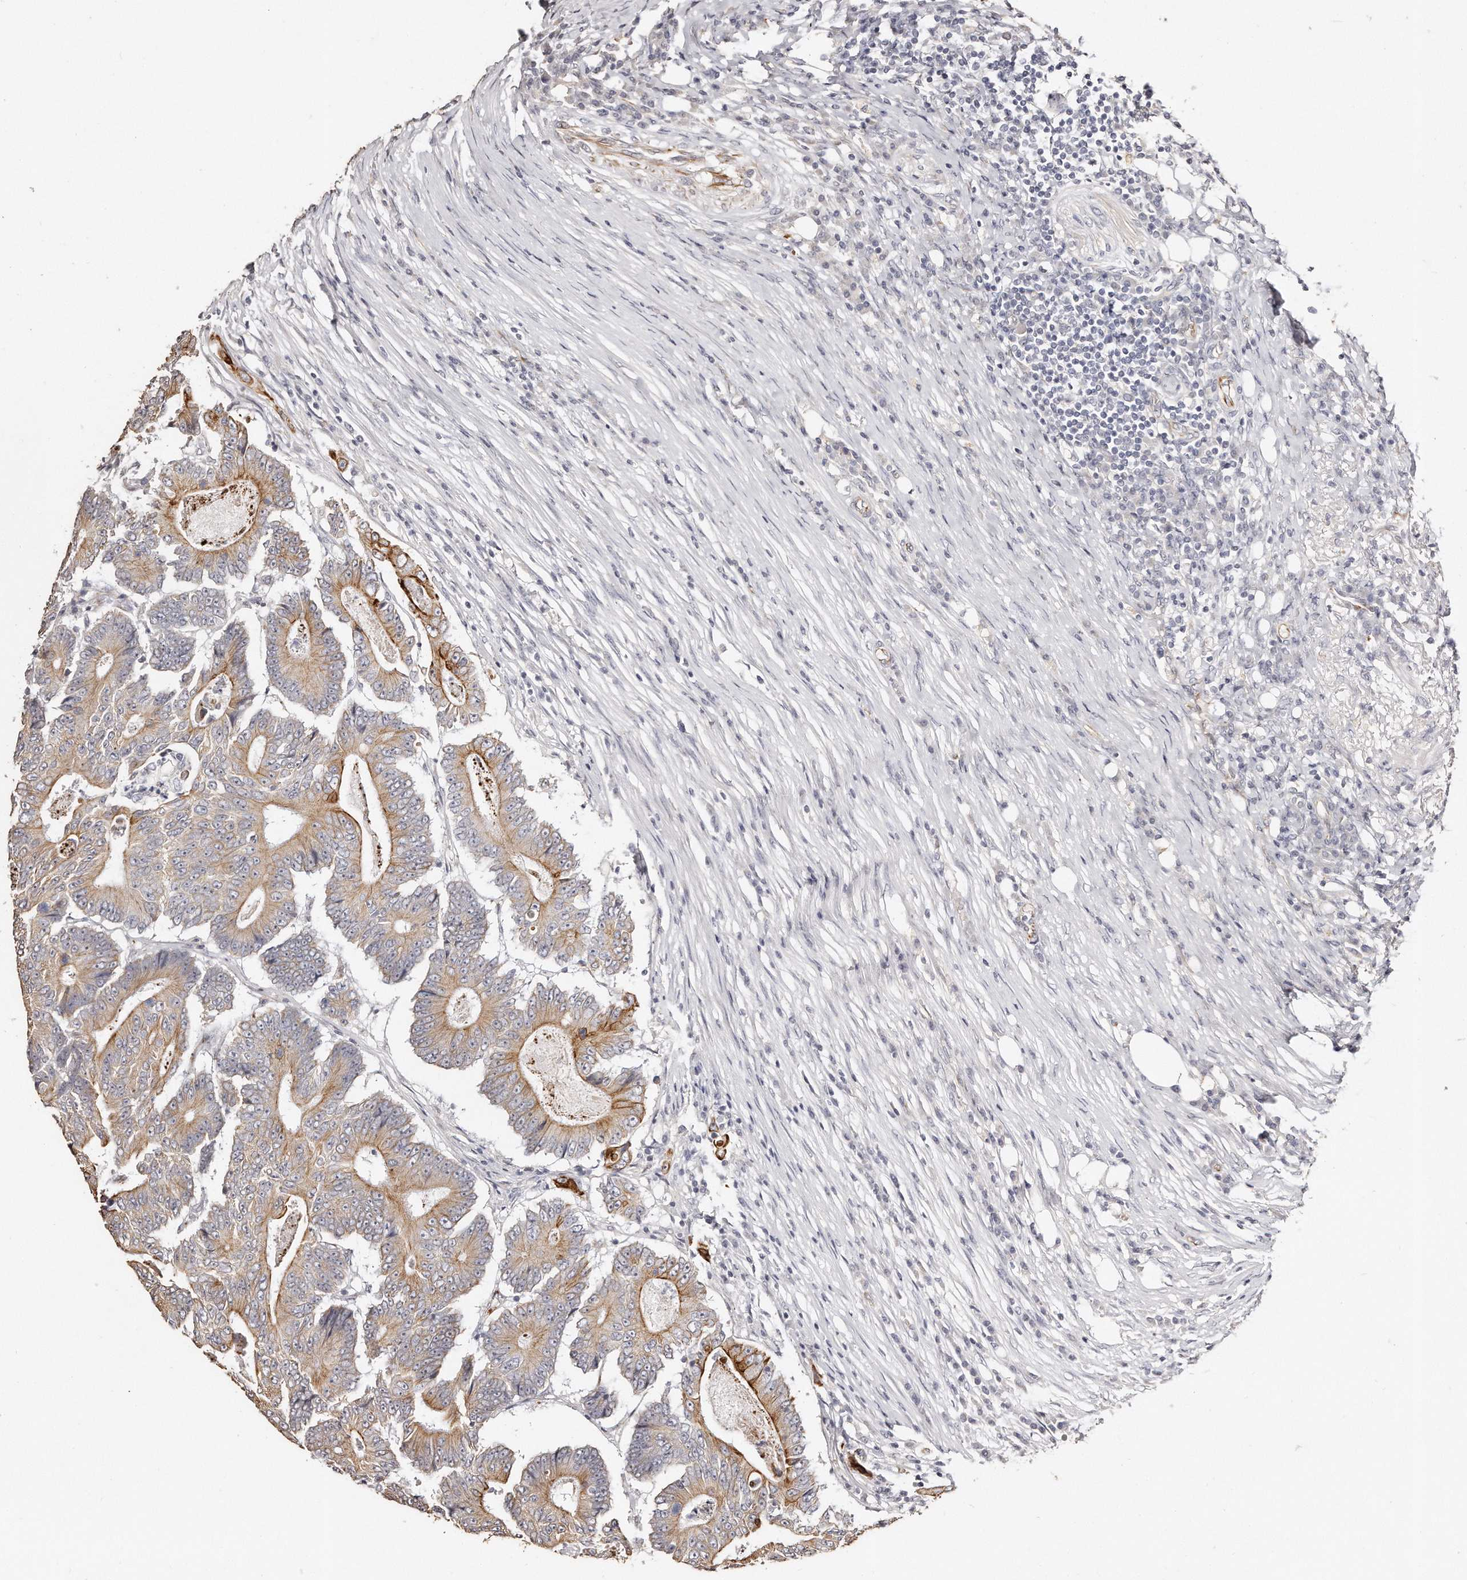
{"staining": {"intensity": "moderate", "quantity": ">75%", "location": "cytoplasmic/membranous"}, "tissue": "colorectal cancer", "cell_type": "Tumor cells", "image_type": "cancer", "snomed": [{"axis": "morphology", "description": "Adenocarcinoma, NOS"}, {"axis": "topography", "description": "Colon"}], "caption": "Immunohistochemistry (IHC) (DAB (3,3'-diaminobenzidine)) staining of human colorectal cancer demonstrates moderate cytoplasmic/membranous protein expression in approximately >75% of tumor cells. (Stains: DAB in brown, nuclei in blue, Microscopy: brightfield microscopy at high magnification).", "gene": "ZYG11A", "patient": {"sex": "male", "age": 83}}